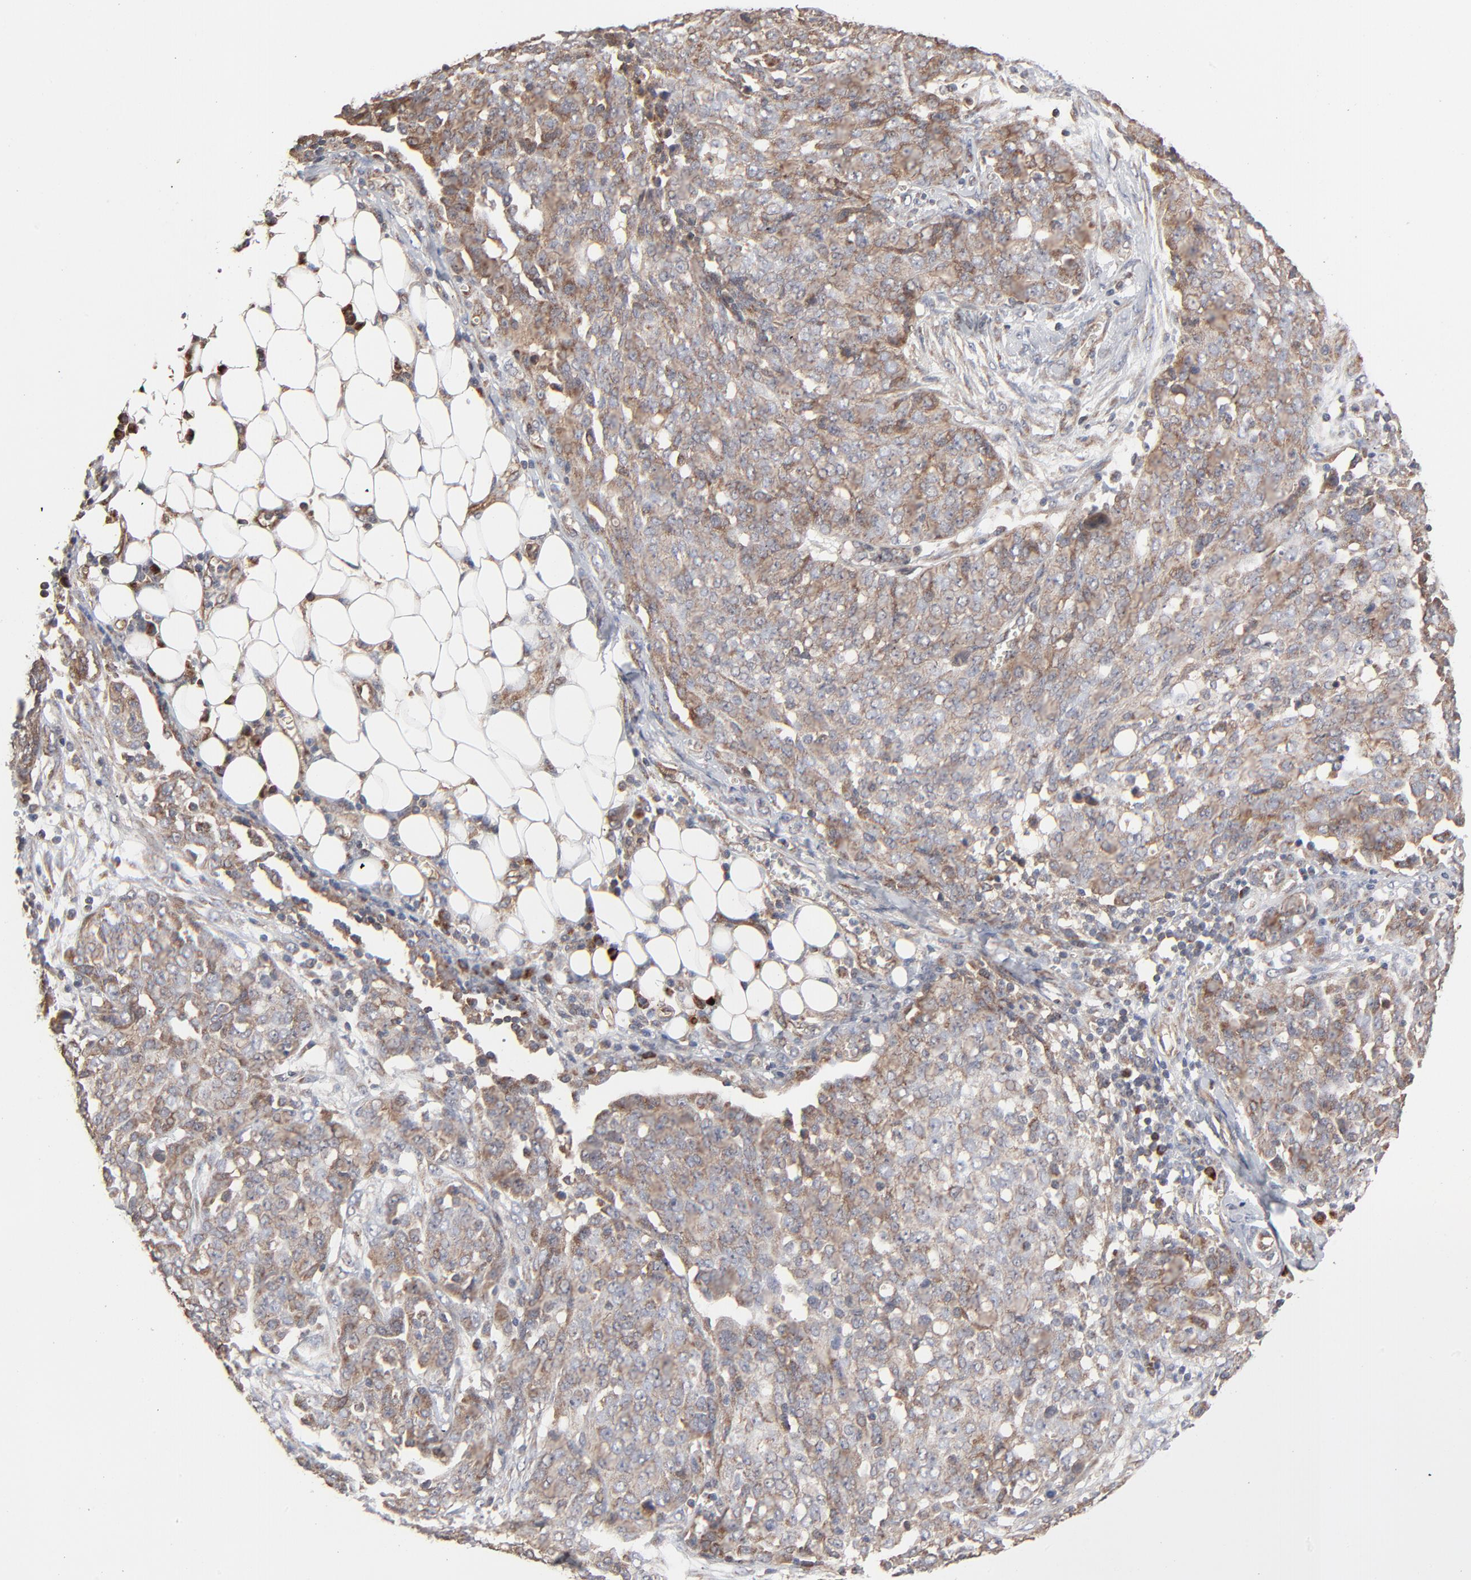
{"staining": {"intensity": "moderate", "quantity": ">75%", "location": "cytoplasmic/membranous"}, "tissue": "ovarian cancer", "cell_type": "Tumor cells", "image_type": "cancer", "snomed": [{"axis": "morphology", "description": "Cystadenocarcinoma, serous, NOS"}, {"axis": "topography", "description": "Soft tissue"}, {"axis": "topography", "description": "Ovary"}], "caption": "The immunohistochemical stain highlights moderate cytoplasmic/membranous staining in tumor cells of serous cystadenocarcinoma (ovarian) tissue. The staining was performed using DAB to visualize the protein expression in brown, while the nuclei were stained in blue with hematoxylin (Magnification: 20x).", "gene": "ABLIM3", "patient": {"sex": "female", "age": 57}}